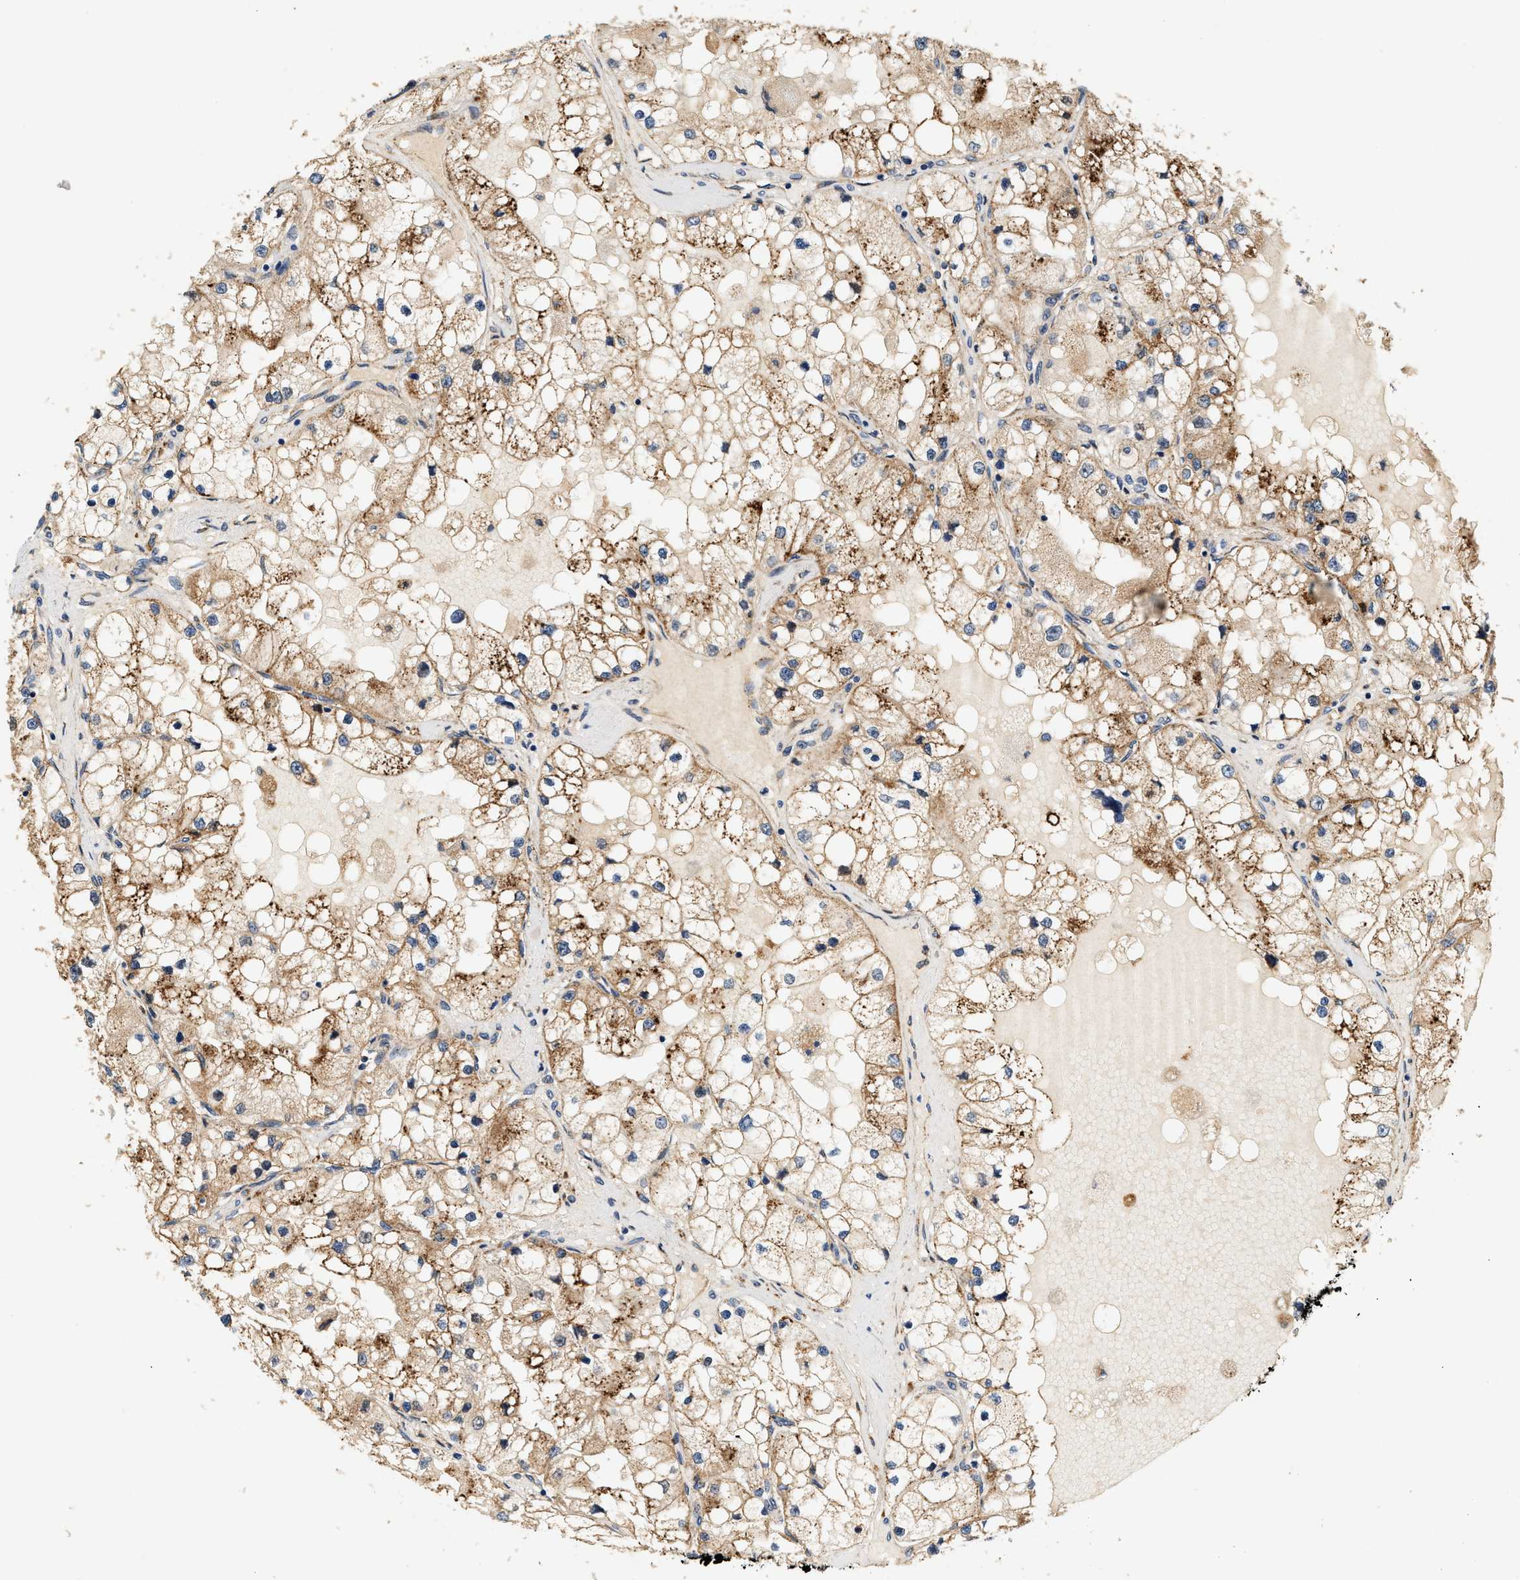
{"staining": {"intensity": "moderate", "quantity": ">75%", "location": "cytoplasmic/membranous"}, "tissue": "renal cancer", "cell_type": "Tumor cells", "image_type": "cancer", "snomed": [{"axis": "morphology", "description": "Adenocarcinoma, NOS"}, {"axis": "topography", "description": "Kidney"}], "caption": "Moderate cytoplasmic/membranous staining for a protein is present in approximately >75% of tumor cells of renal cancer using immunohistochemistry.", "gene": "DUSP10", "patient": {"sex": "male", "age": 68}}